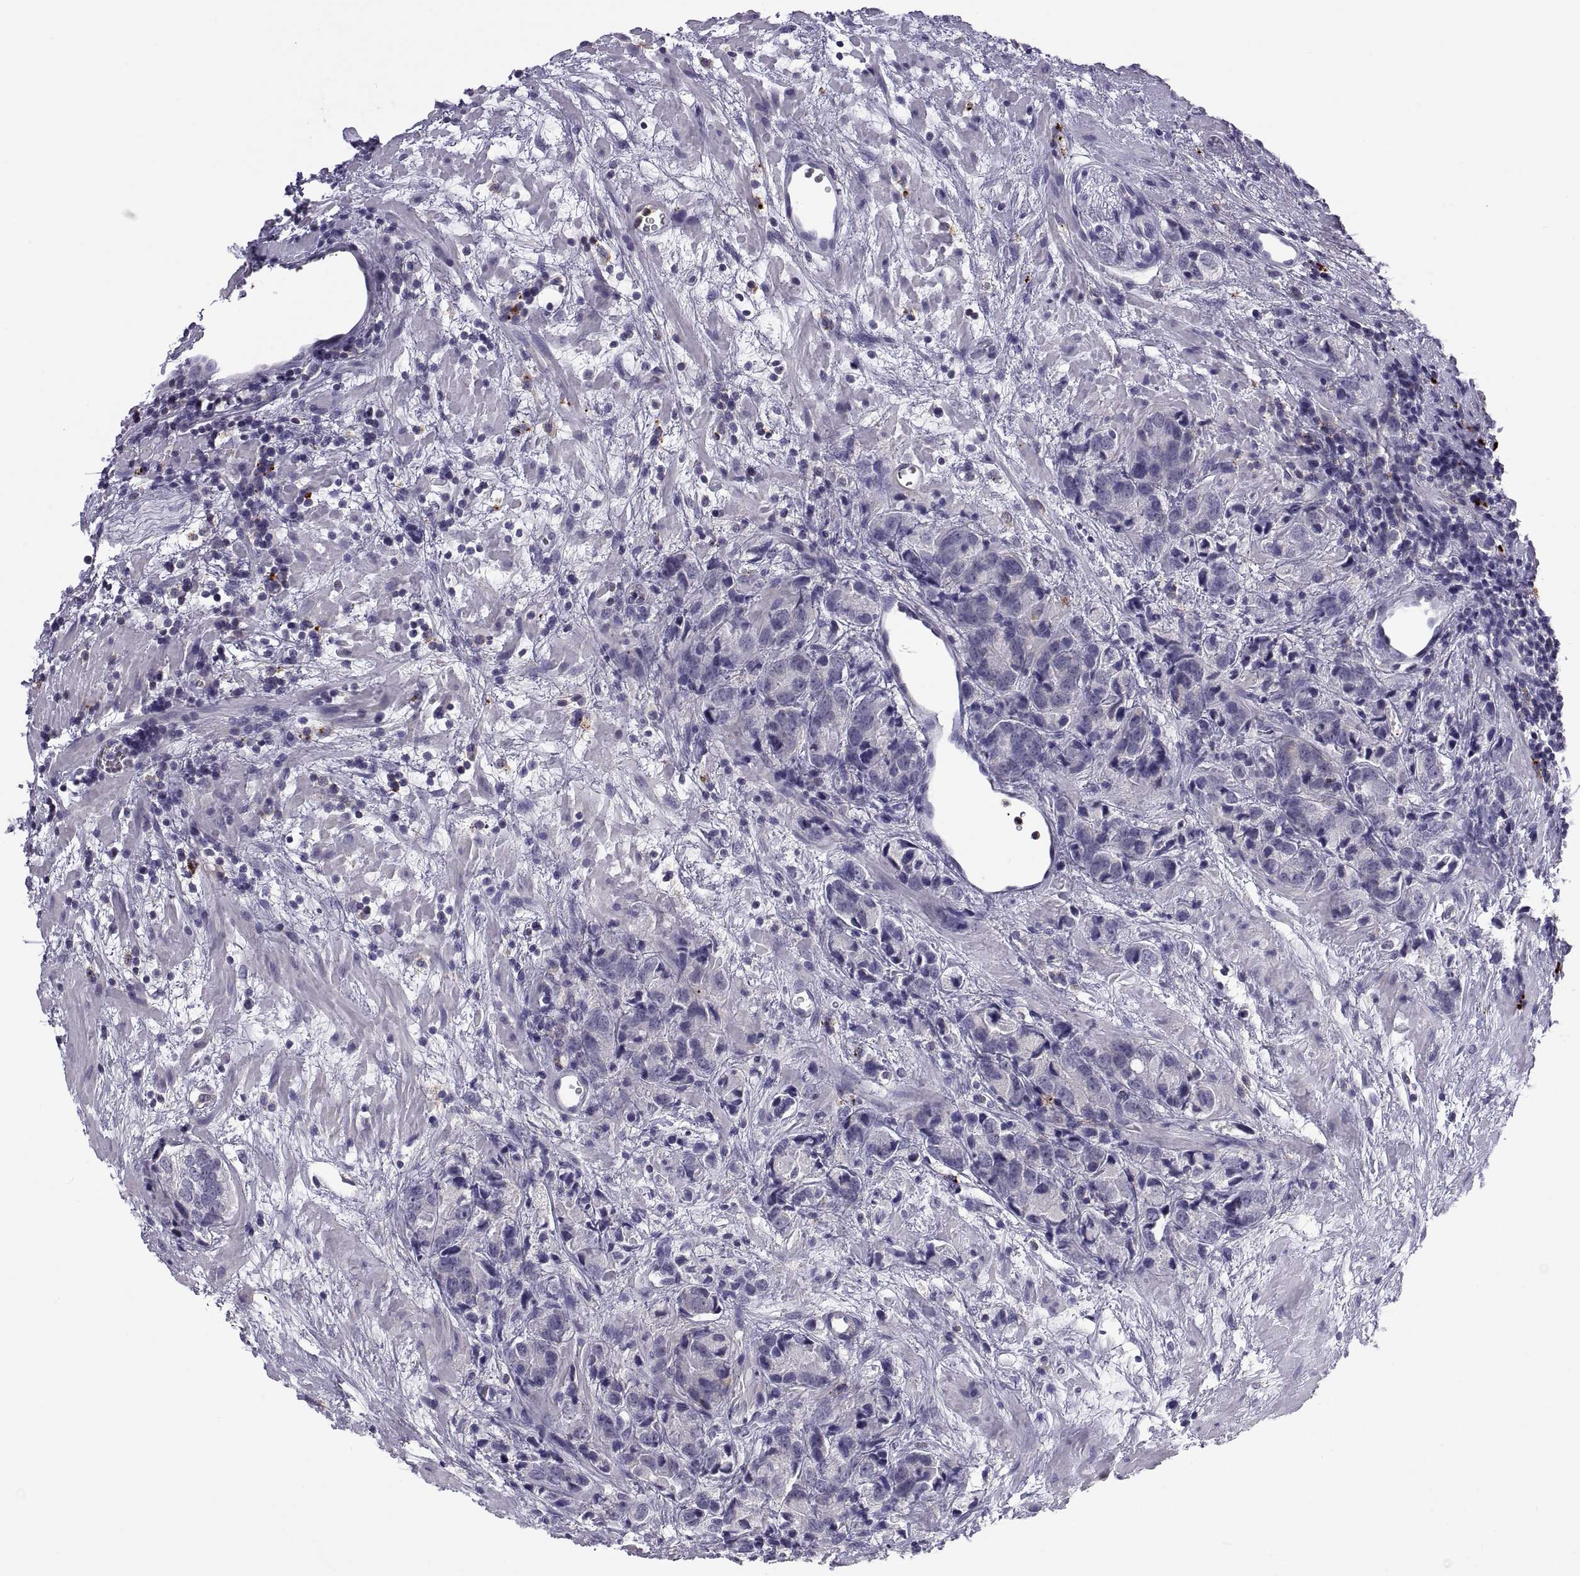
{"staining": {"intensity": "negative", "quantity": "none", "location": "none"}, "tissue": "prostate cancer", "cell_type": "Tumor cells", "image_type": "cancer", "snomed": [{"axis": "morphology", "description": "Adenocarcinoma, NOS"}, {"axis": "topography", "description": "Prostate and seminal vesicle, NOS"}], "caption": "This photomicrograph is of adenocarcinoma (prostate) stained with immunohistochemistry to label a protein in brown with the nuclei are counter-stained blue. There is no expression in tumor cells.", "gene": "RGS19", "patient": {"sex": "male", "age": 63}}